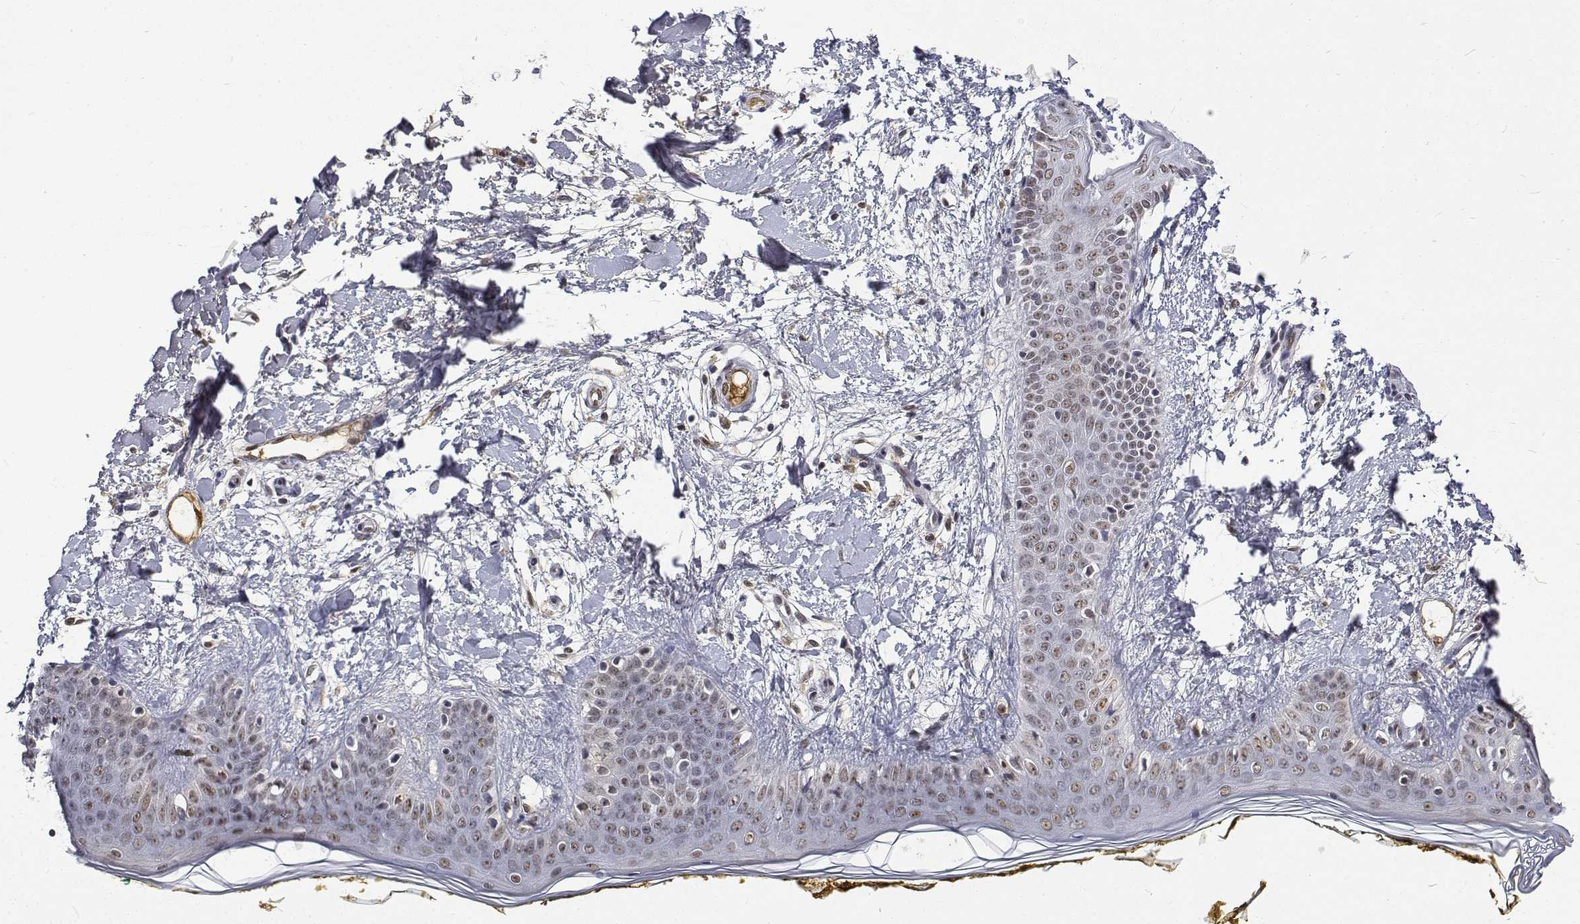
{"staining": {"intensity": "moderate", "quantity": ">75%", "location": "nuclear"}, "tissue": "skin", "cell_type": "Fibroblasts", "image_type": "normal", "snomed": [{"axis": "morphology", "description": "Normal tissue, NOS"}, {"axis": "topography", "description": "Skin"}], "caption": "Immunohistochemistry (IHC) (DAB) staining of benign skin demonstrates moderate nuclear protein expression in approximately >75% of fibroblasts.", "gene": "ATRX", "patient": {"sex": "female", "age": 34}}